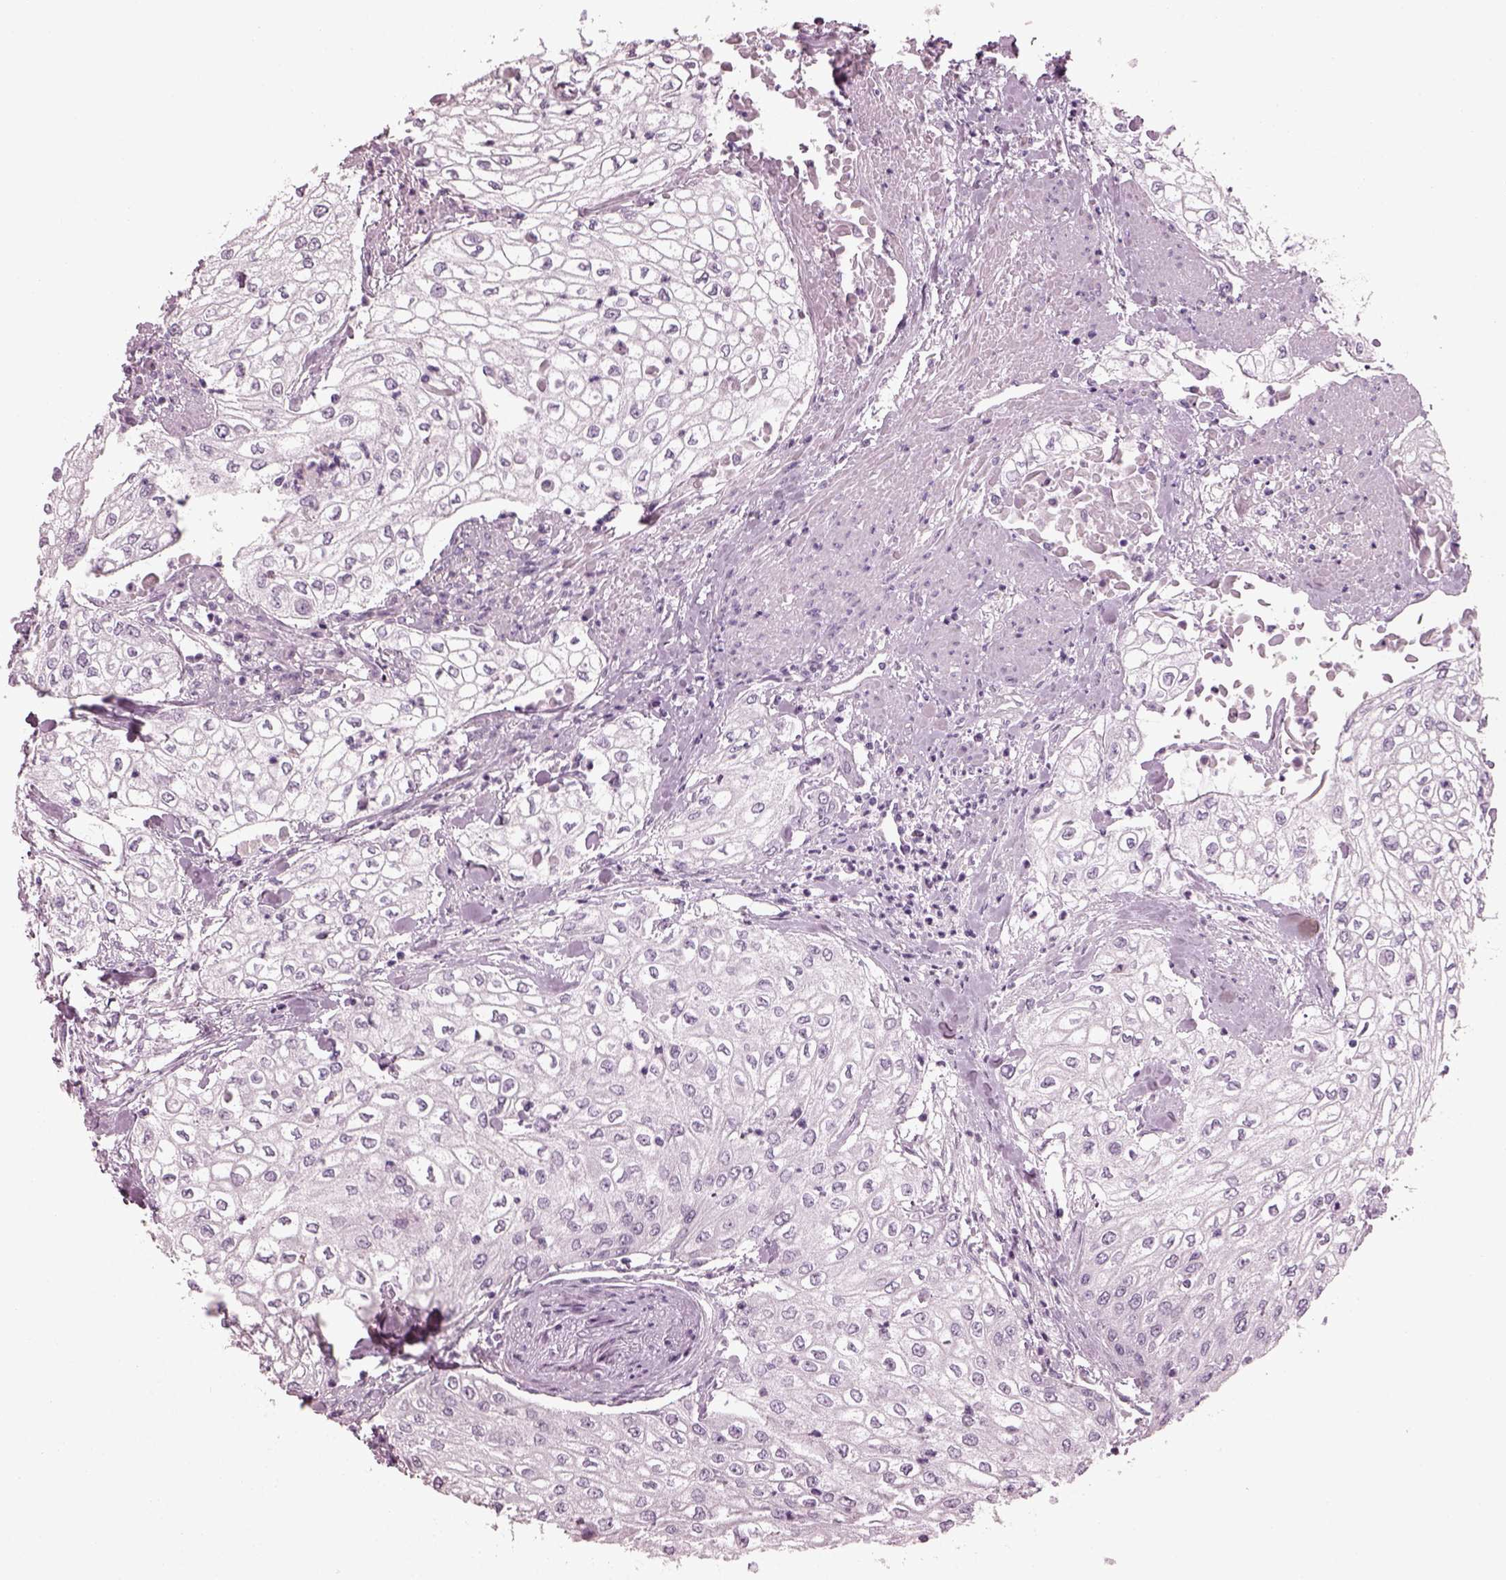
{"staining": {"intensity": "negative", "quantity": "none", "location": "none"}, "tissue": "urothelial cancer", "cell_type": "Tumor cells", "image_type": "cancer", "snomed": [{"axis": "morphology", "description": "Urothelial carcinoma, High grade"}, {"axis": "topography", "description": "Urinary bladder"}], "caption": "There is no significant staining in tumor cells of urothelial cancer. Nuclei are stained in blue.", "gene": "PDC", "patient": {"sex": "male", "age": 62}}